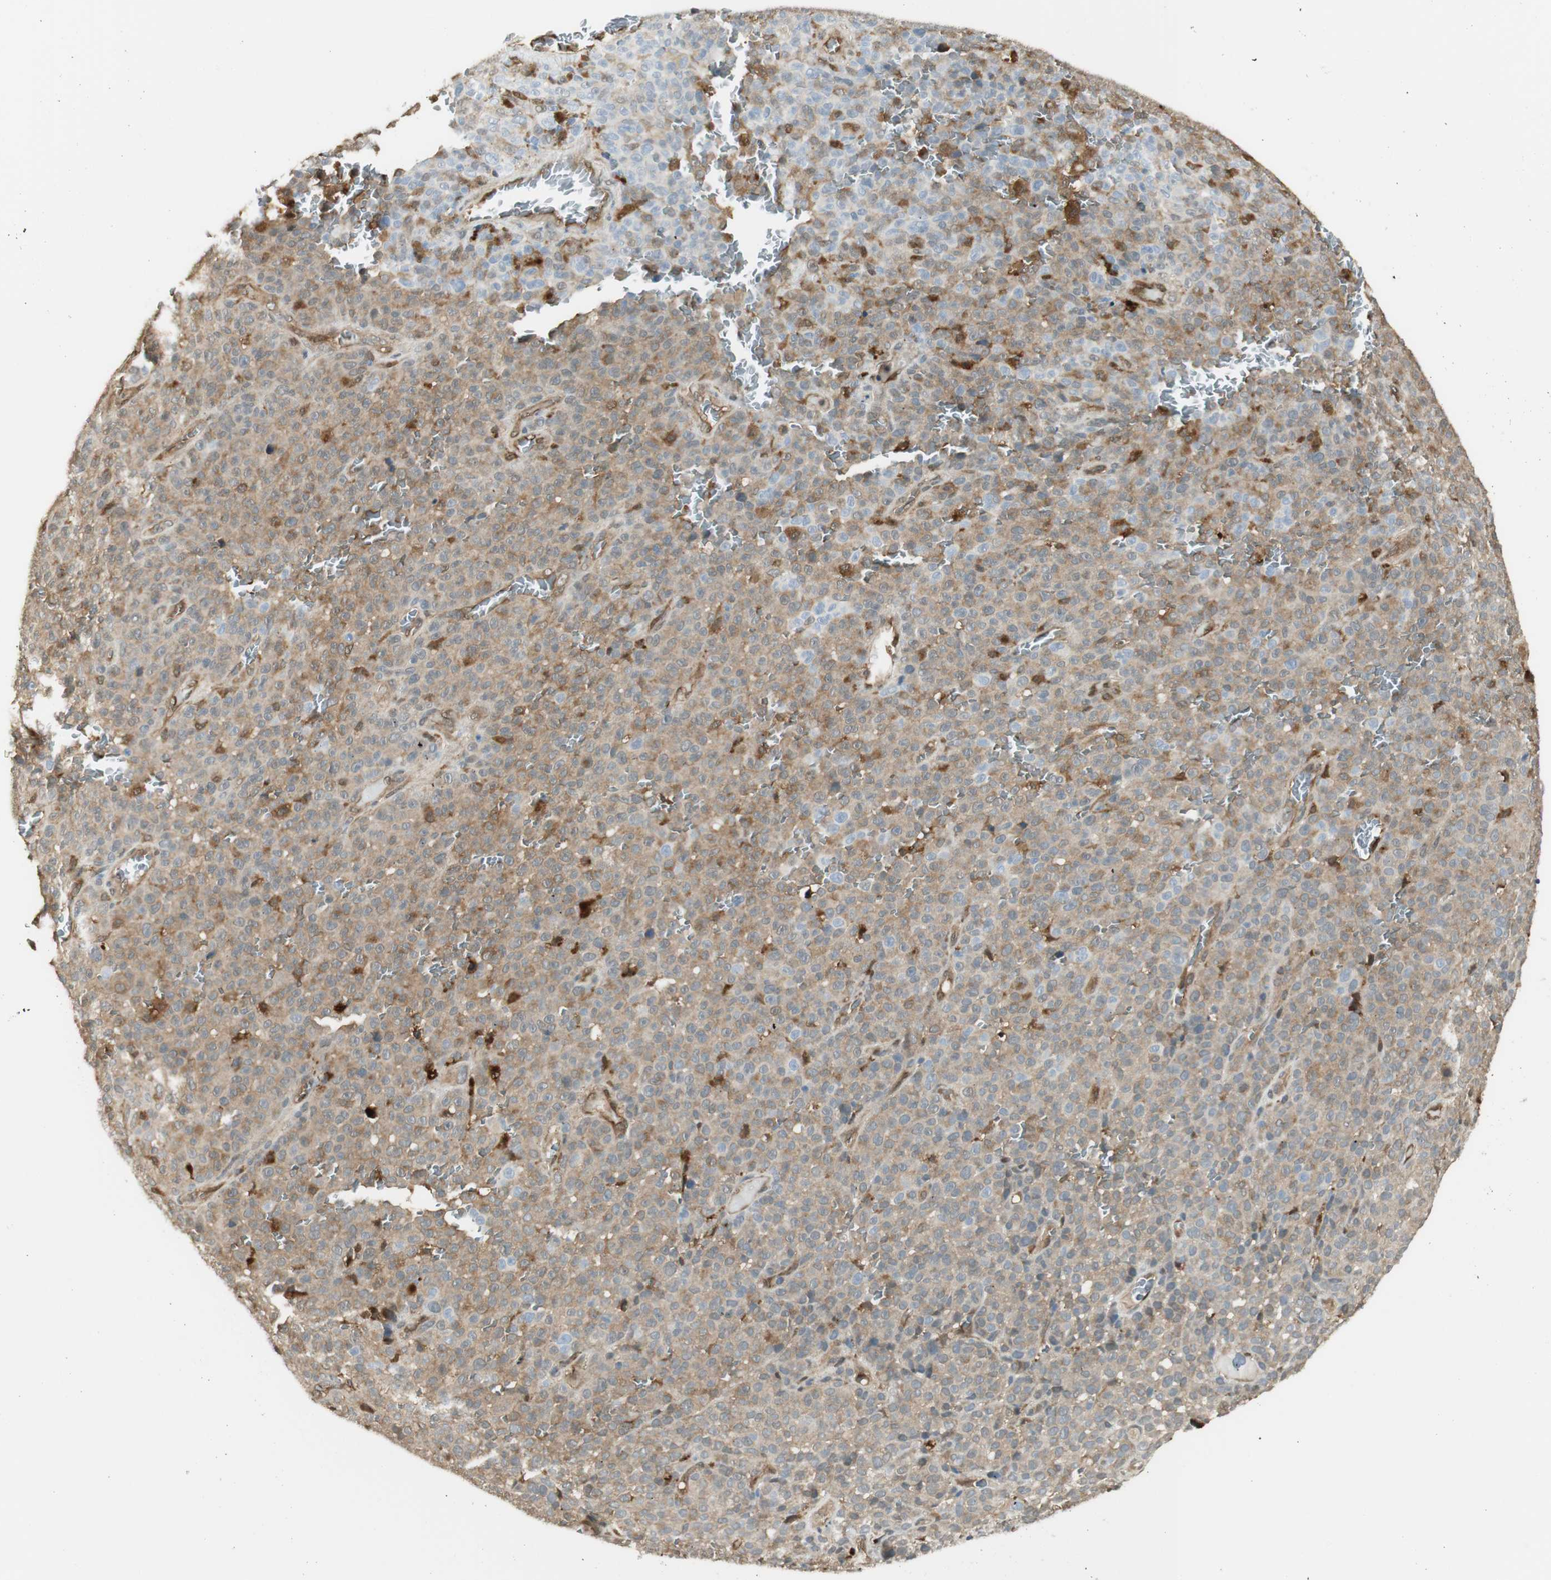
{"staining": {"intensity": "moderate", "quantity": ">75%", "location": "cytoplasmic/membranous"}, "tissue": "melanoma", "cell_type": "Tumor cells", "image_type": "cancer", "snomed": [{"axis": "morphology", "description": "Malignant melanoma, NOS"}, {"axis": "topography", "description": "Skin"}], "caption": "Malignant melanoma stained with immunohistochemistry exhibits moderate cytoplasmic/membranous positivity in about >75% of tumor cells.", "gene": "SERPINB6", "patient": {"sex": "female", "age": 82}}